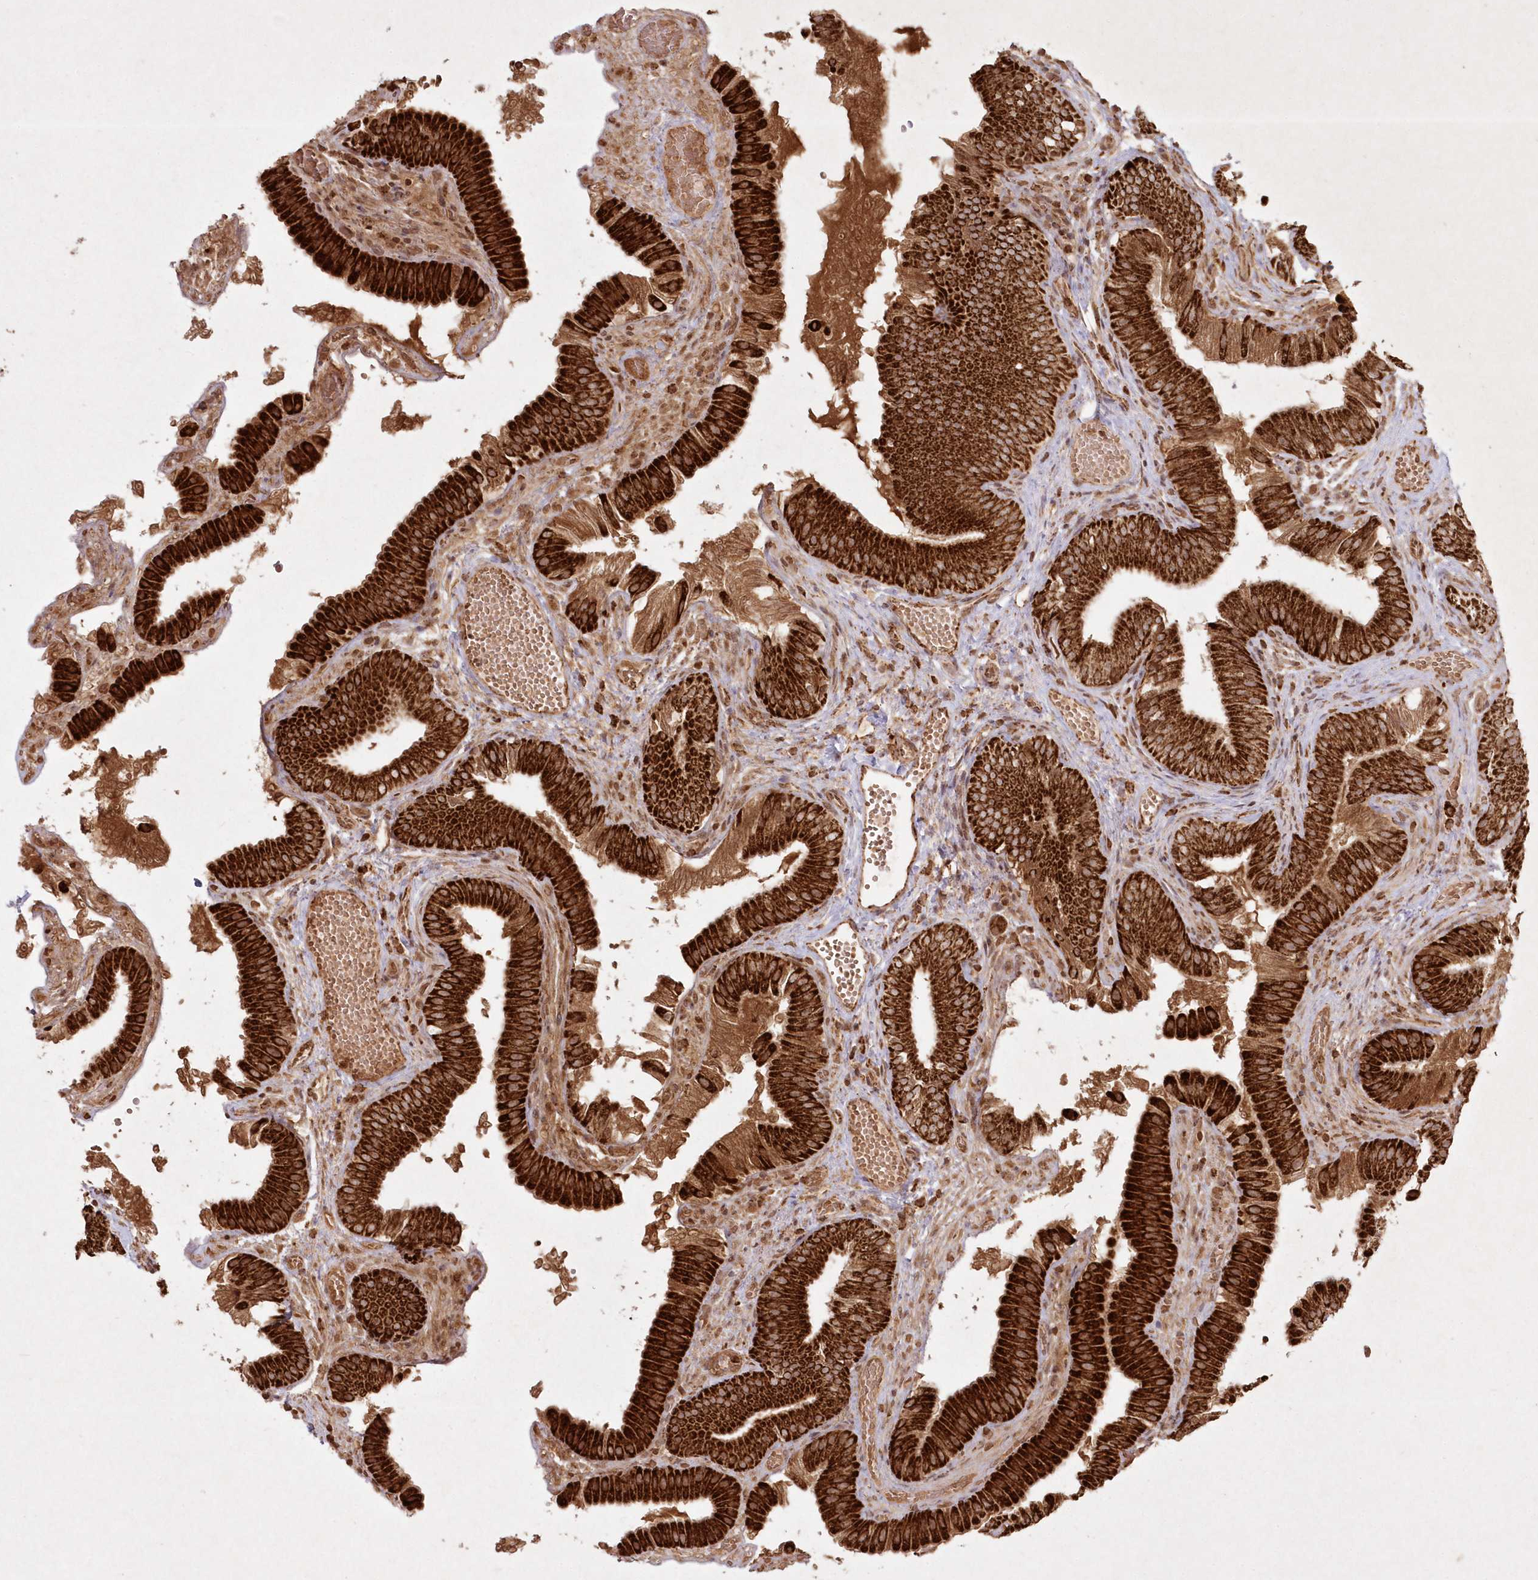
{"staining": {"intensity": "strong", "quantity": ">75%", "location": "cytoplasmic/membranous"}, "tissue": "gallbladder", "cell_type": "Glandular cells", "image_type": "normal", "snomed": [{"axis": "morphology", "description": "Normal tissue, NOS"}, {"axis": "topography", "description": "Gallbladder"}], "caption": "Gallbladder stained for a protein exhibits strong cytoplasmic/membranous positivity in glandular cells. (brown staining indicates protein expression, while blue staining denotes nuclei).", "gene": "LRPPRC", "patient": {"sex": "female", "age": 30}}